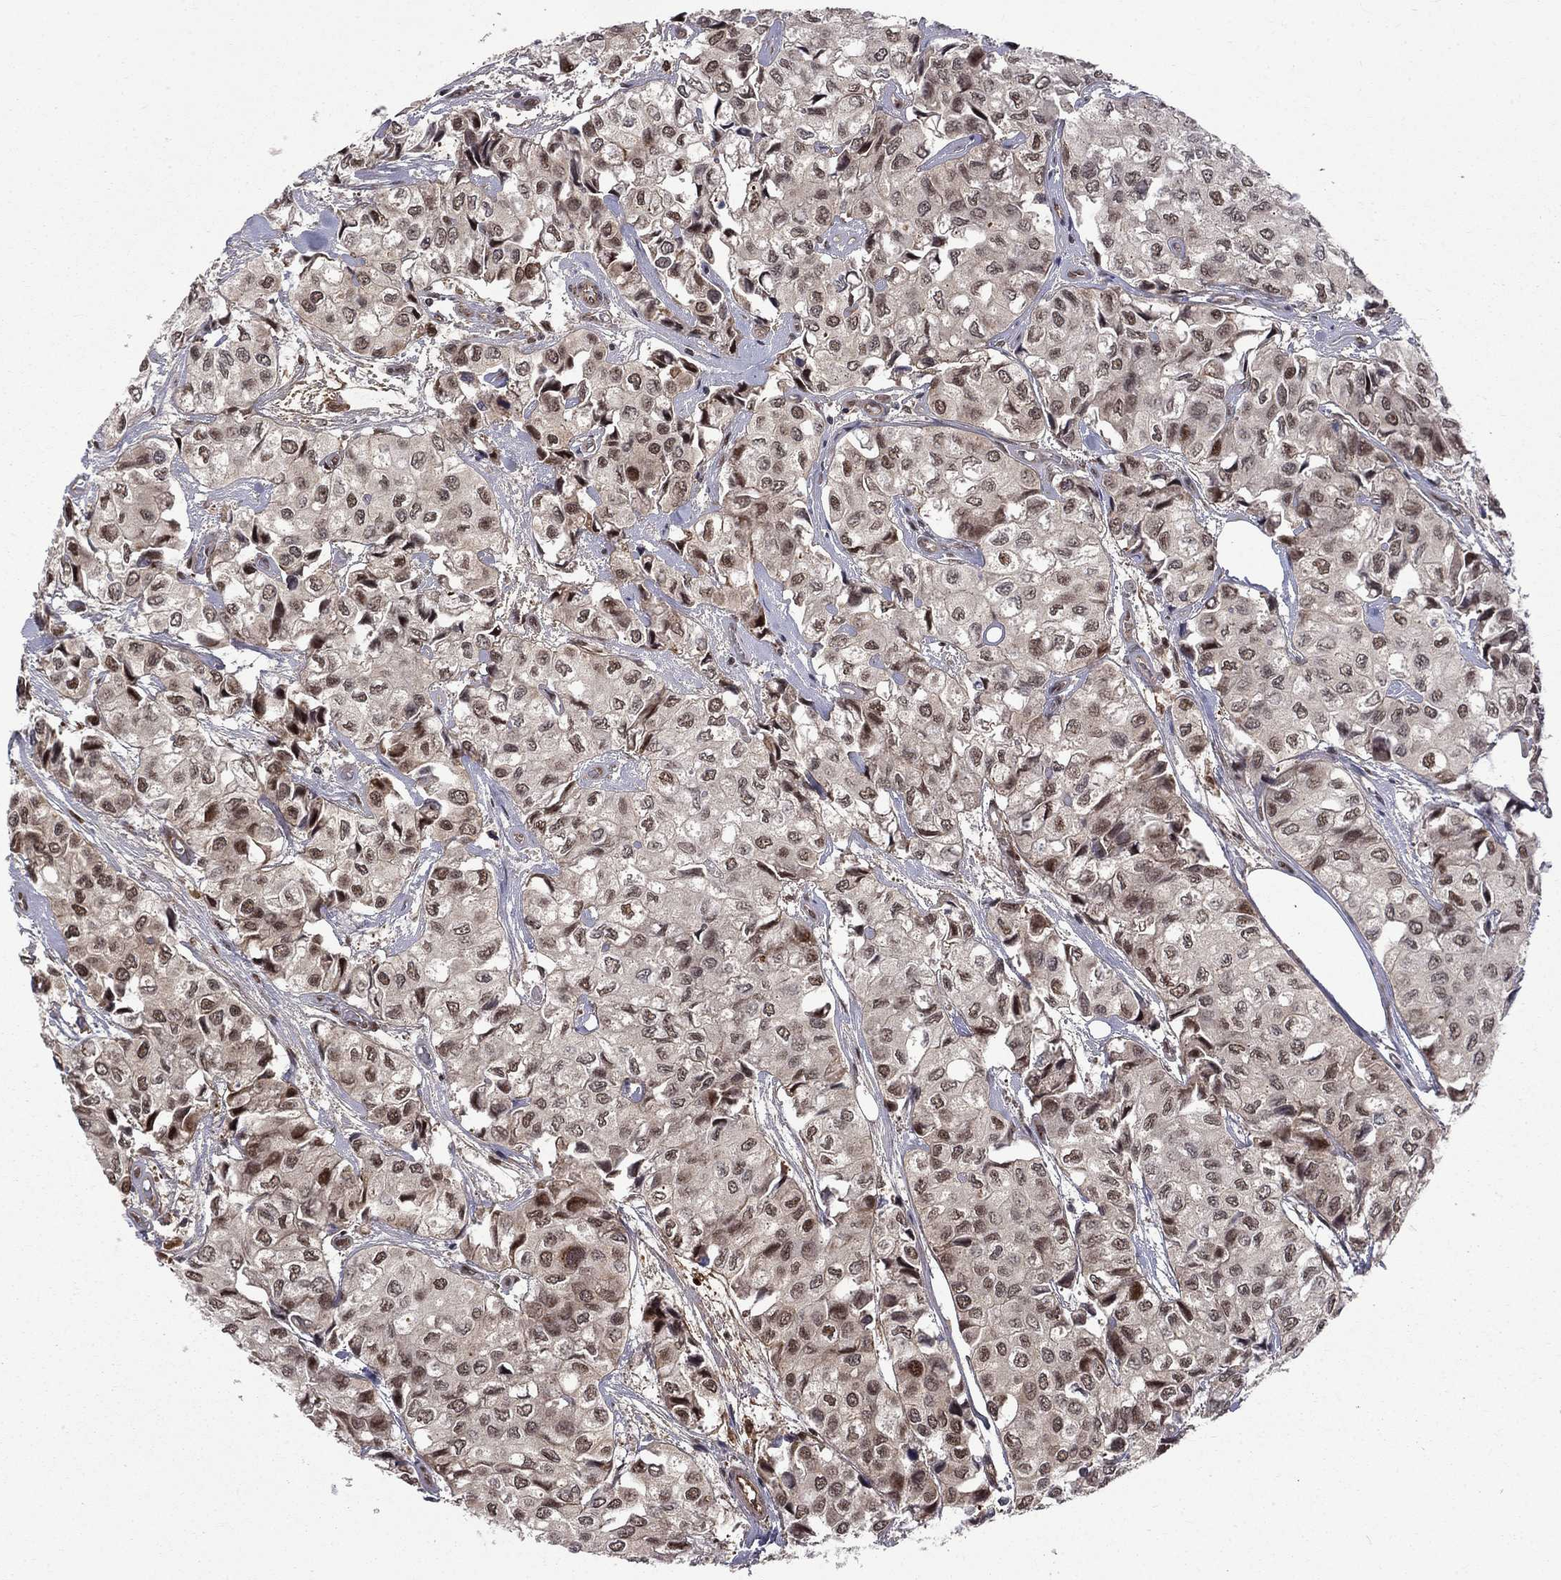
{"staining": {"intensity": "strong", "quantity": "<25%", "location": "nuclear"}, "tissue": "urothelial cancer", "cell_type": "Tumor cells", "image_type": "cancer", "snomed": [{"axis": "morphology", "description": "Urothelial carcinoma, High grade"}, {"axis": "topography", "description": "Urinary bladder"}], "caption": "IHC of human urothelial carcinoma (high-grade) displays medium levels of strong nuclear staining in approximately <25% of tumor cells.", "gene": "KPNA3", "patient": {"sex": "male", "age": 73}}